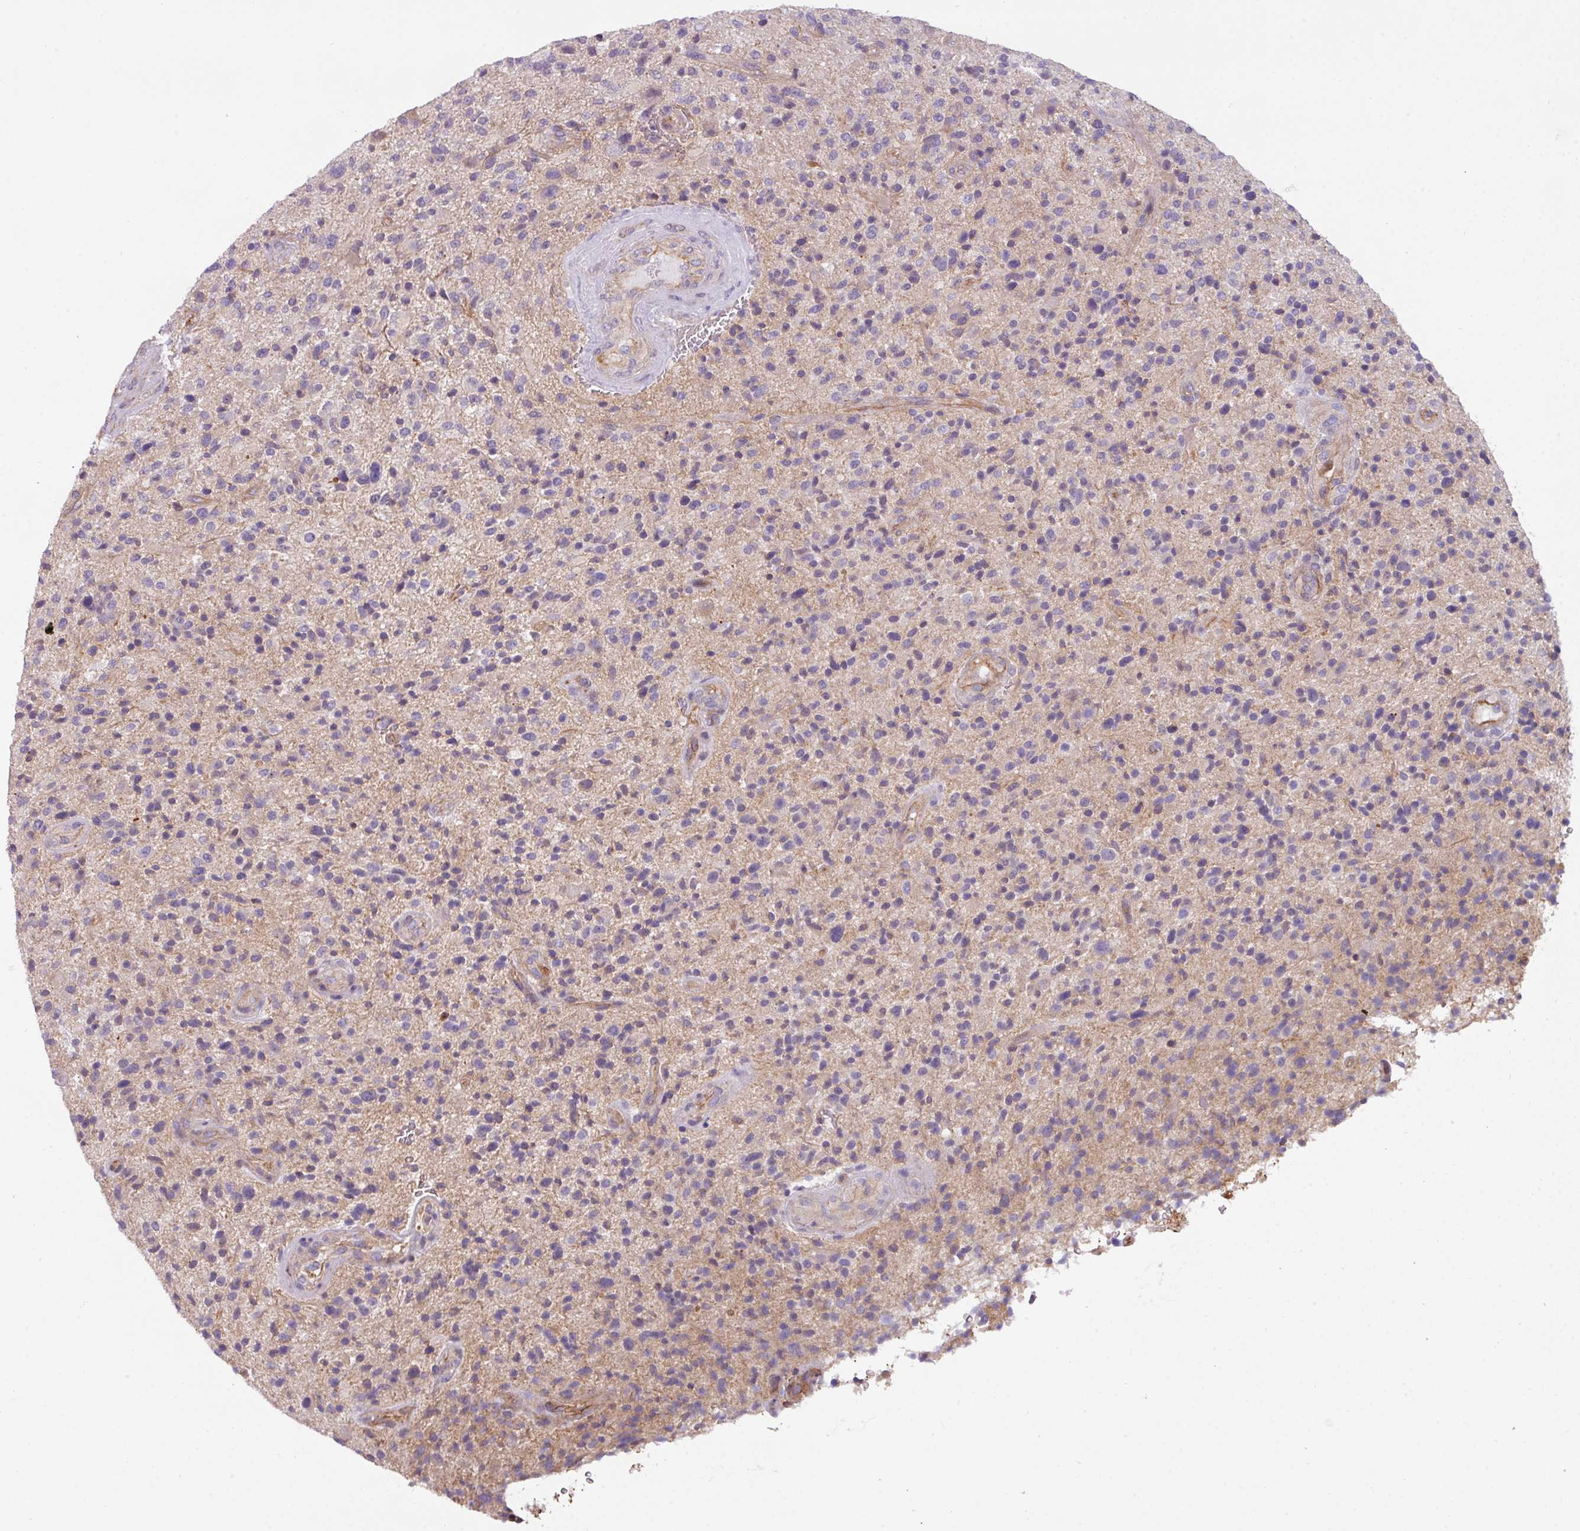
{"staining": {"intensity": "negative", "quantity": "none", "location": "none"}, "tissue": "glioma", "cell_type": "Tumor cells", "image_type": "cancer", "snomed": [{"axis": "morphology", "description": "Glioma, malignant, High grade"}, {"axis": "topography", "description": "Brain"}], "caption": "Image shows no protein staining in tumor cells of glioma tissue. Brightfield microscopy of IHC stained with DAB (3,3'-diaminobenzidine) (brown) and hematoxylin (blue), captured at high magnification.", "gene": "BUD23", "patient": {"sex": "male", "age": 47}}